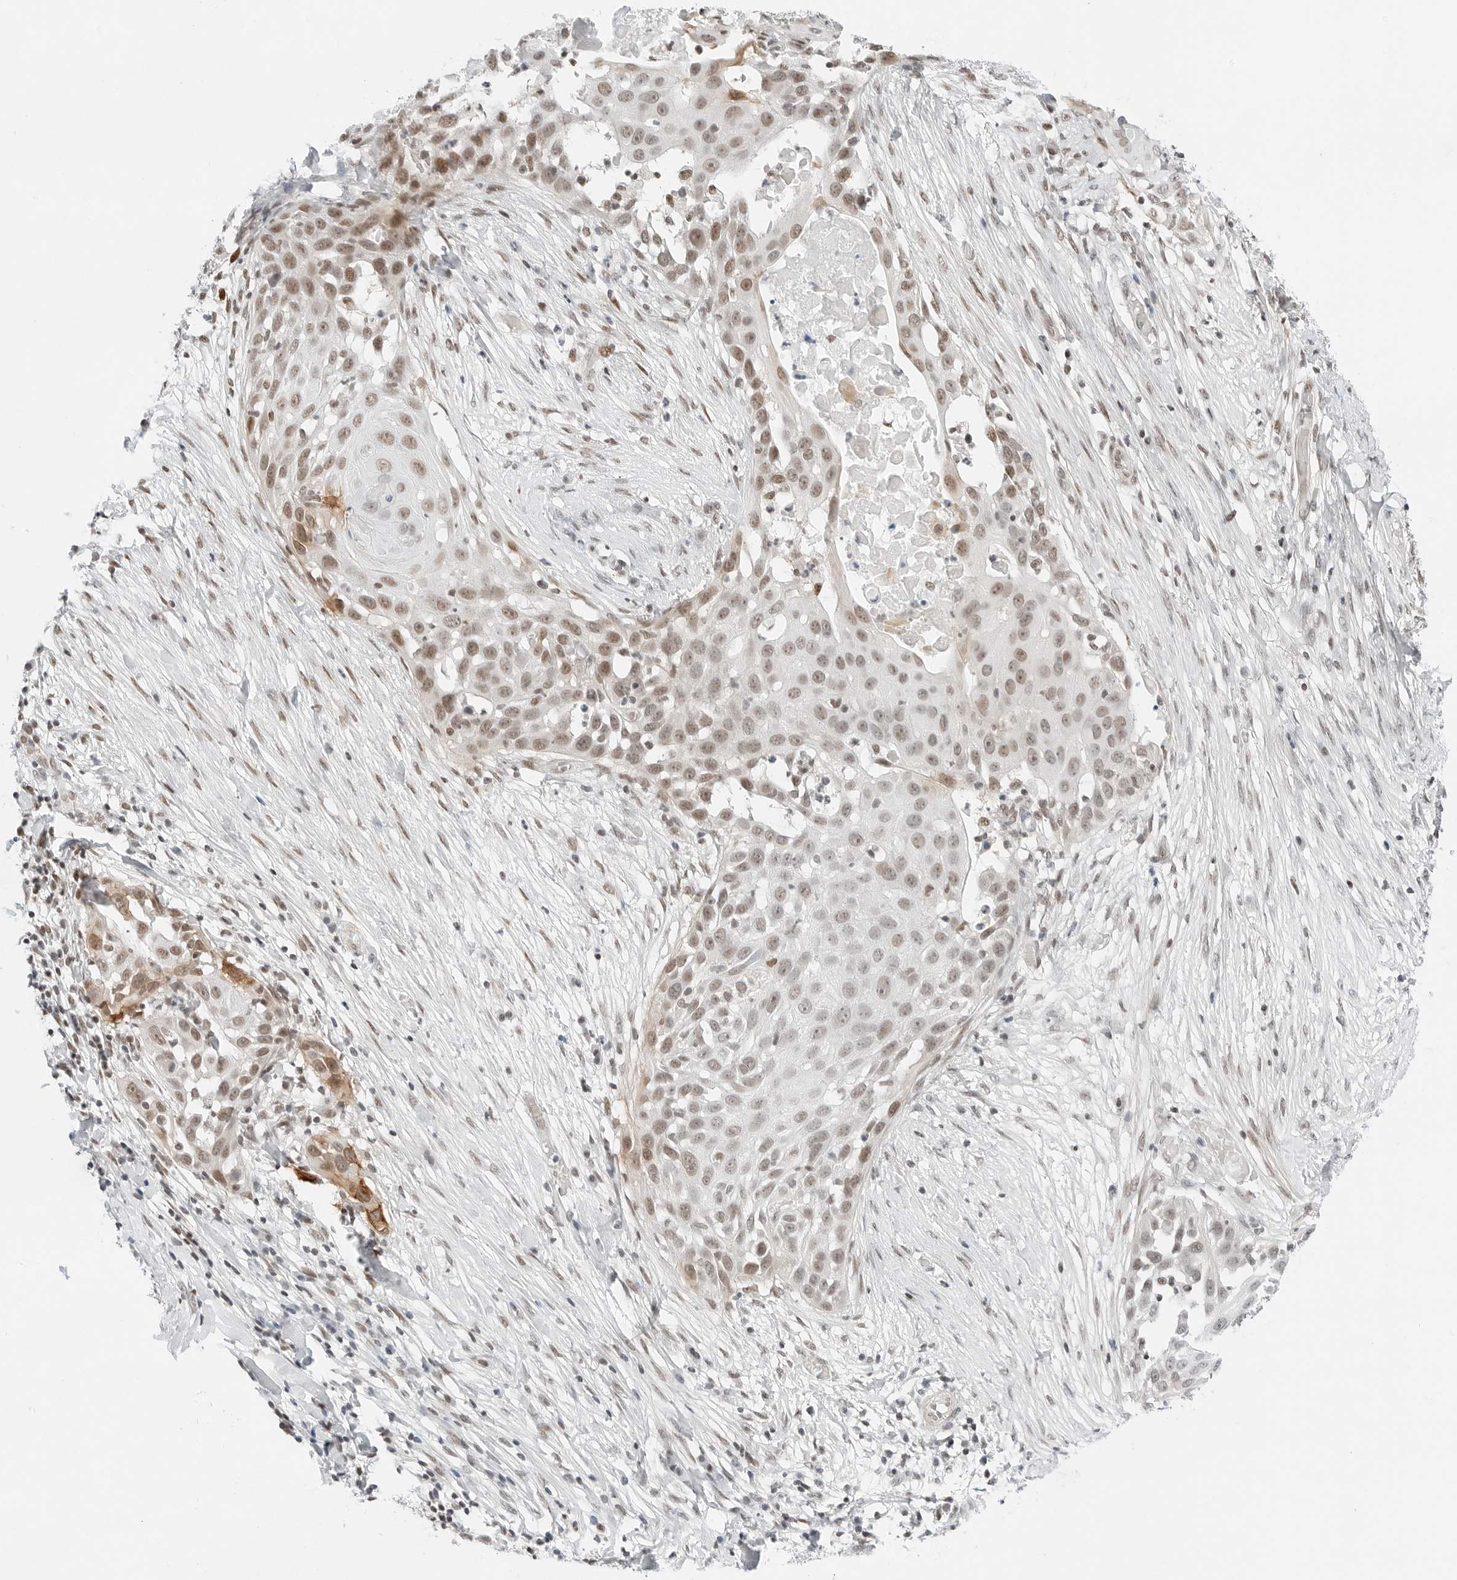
{"staining": {"intensity": "moderate", "quantity": "<25%", "location": "cytoplasmic/membranous,nuclear"}, "tissue": "skin cancer", "cell_type": "Tumor cells", "image_type": "cancer", "snomed": [{"axis": "morphology", "description": "Squamous cell carcinoma, NOS"}, {"axis": "topography", "description": "Skin"}], "caption": "Protein analysis of skin squamous cell carcinoma tissue shows moderate cytoplasmic/membranous and nuclear positivity in approximately <25% of tumor cells.", "gene": "CRTC2", "patient": {"sex": "female", "age": 44}}